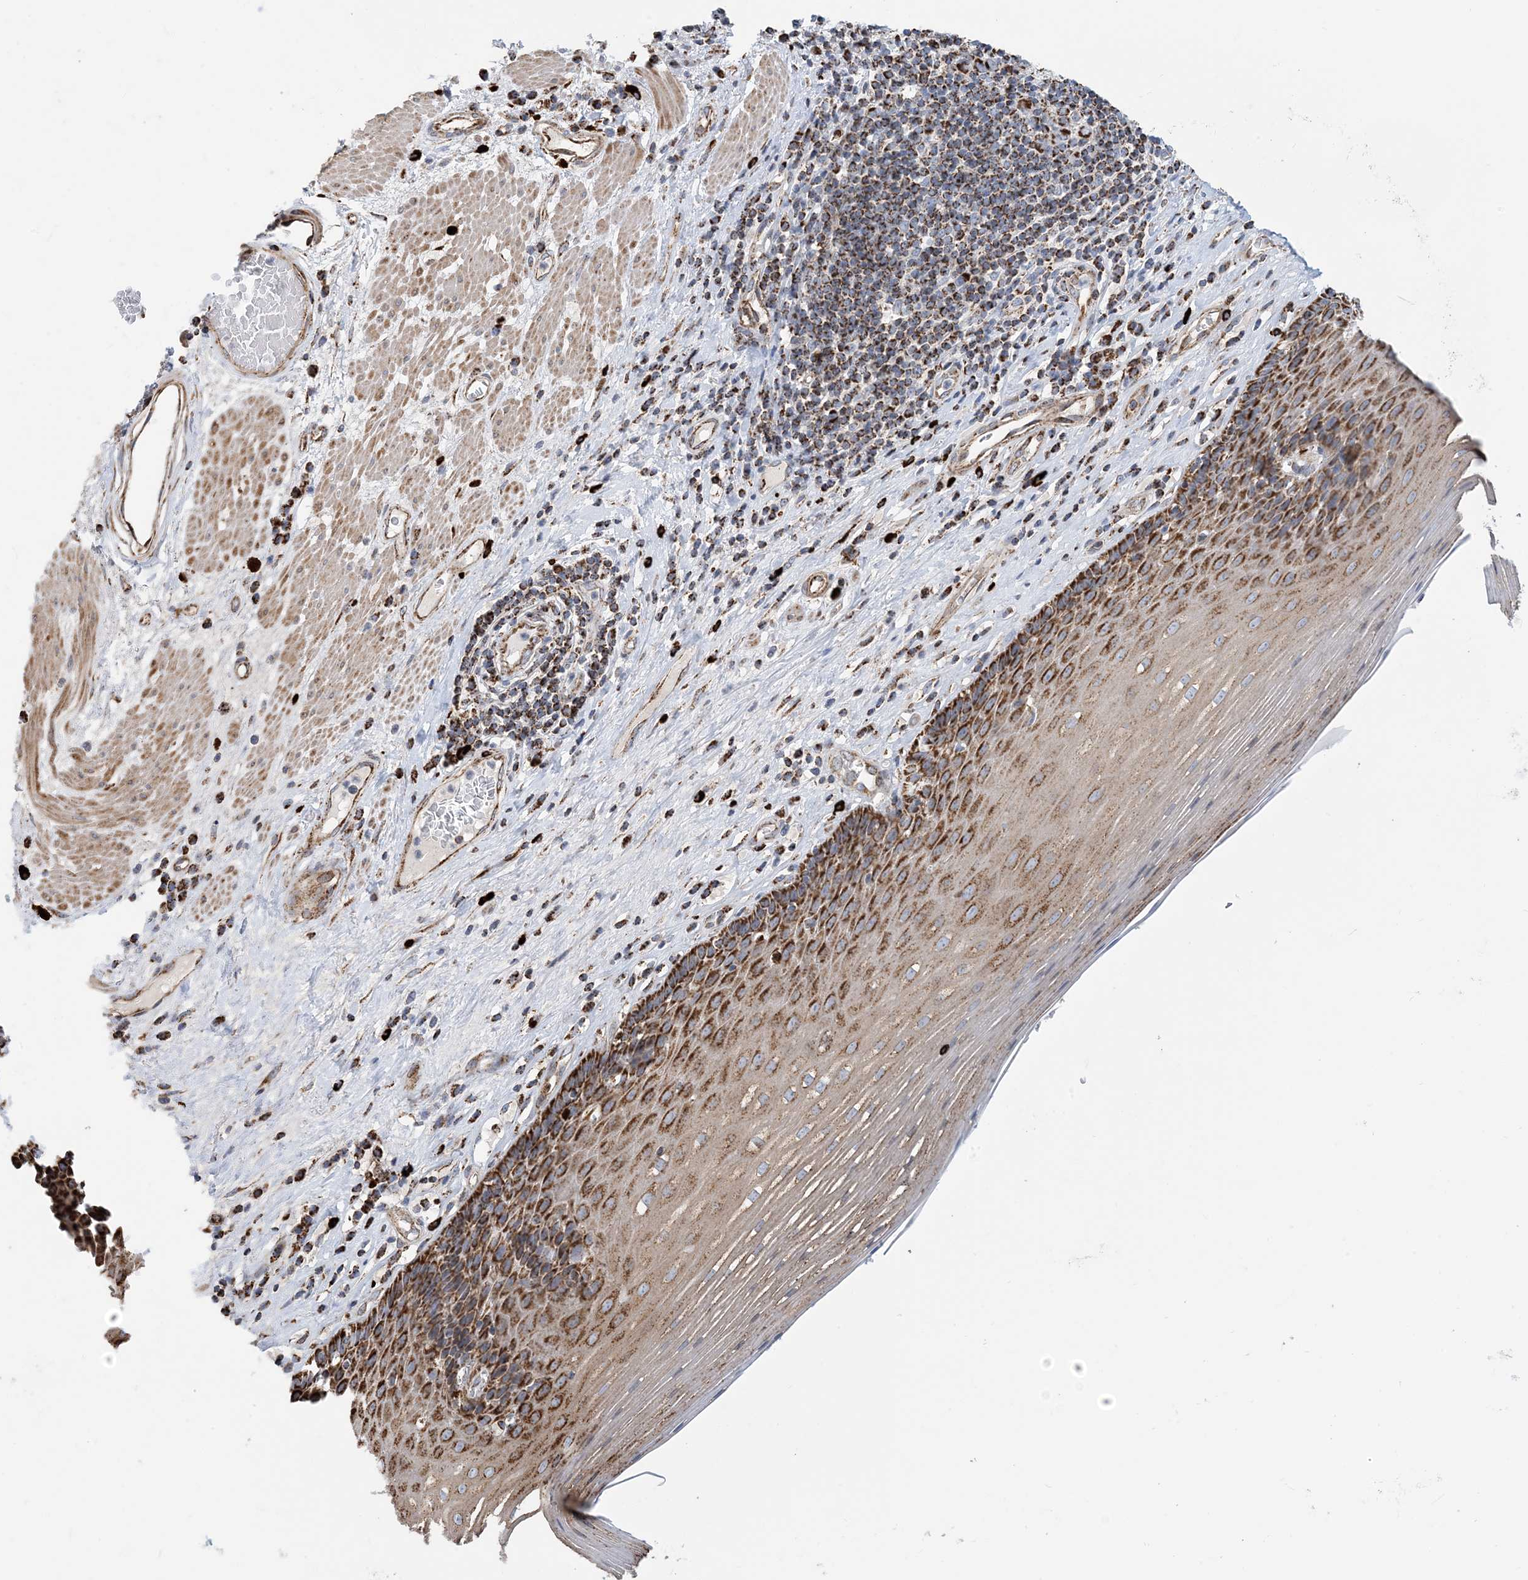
{"staining": {"intensity": "strong", "quantity": ">75%", "location": "cytoplasmic/membranous"}, "tissue": "esophagus", "cell_type": "Squamous epithelial cells", "image_type": "normal", "snomed": [{"axis": "morphology", "description": "Normal tissue, NOS"}, {"axis": "topography", "description": "Esophagus"}], "caption": "This histopathology image shows normal esophagus stained with IHC to label a protein in brown. The cytoplasmic/membranous of squamous epithelial cells show strong positivity for the protein. Nuclei are counter-stained blue.", "gene": "PCDHGA1", "patient": {"sex": "male", "age": 62}}